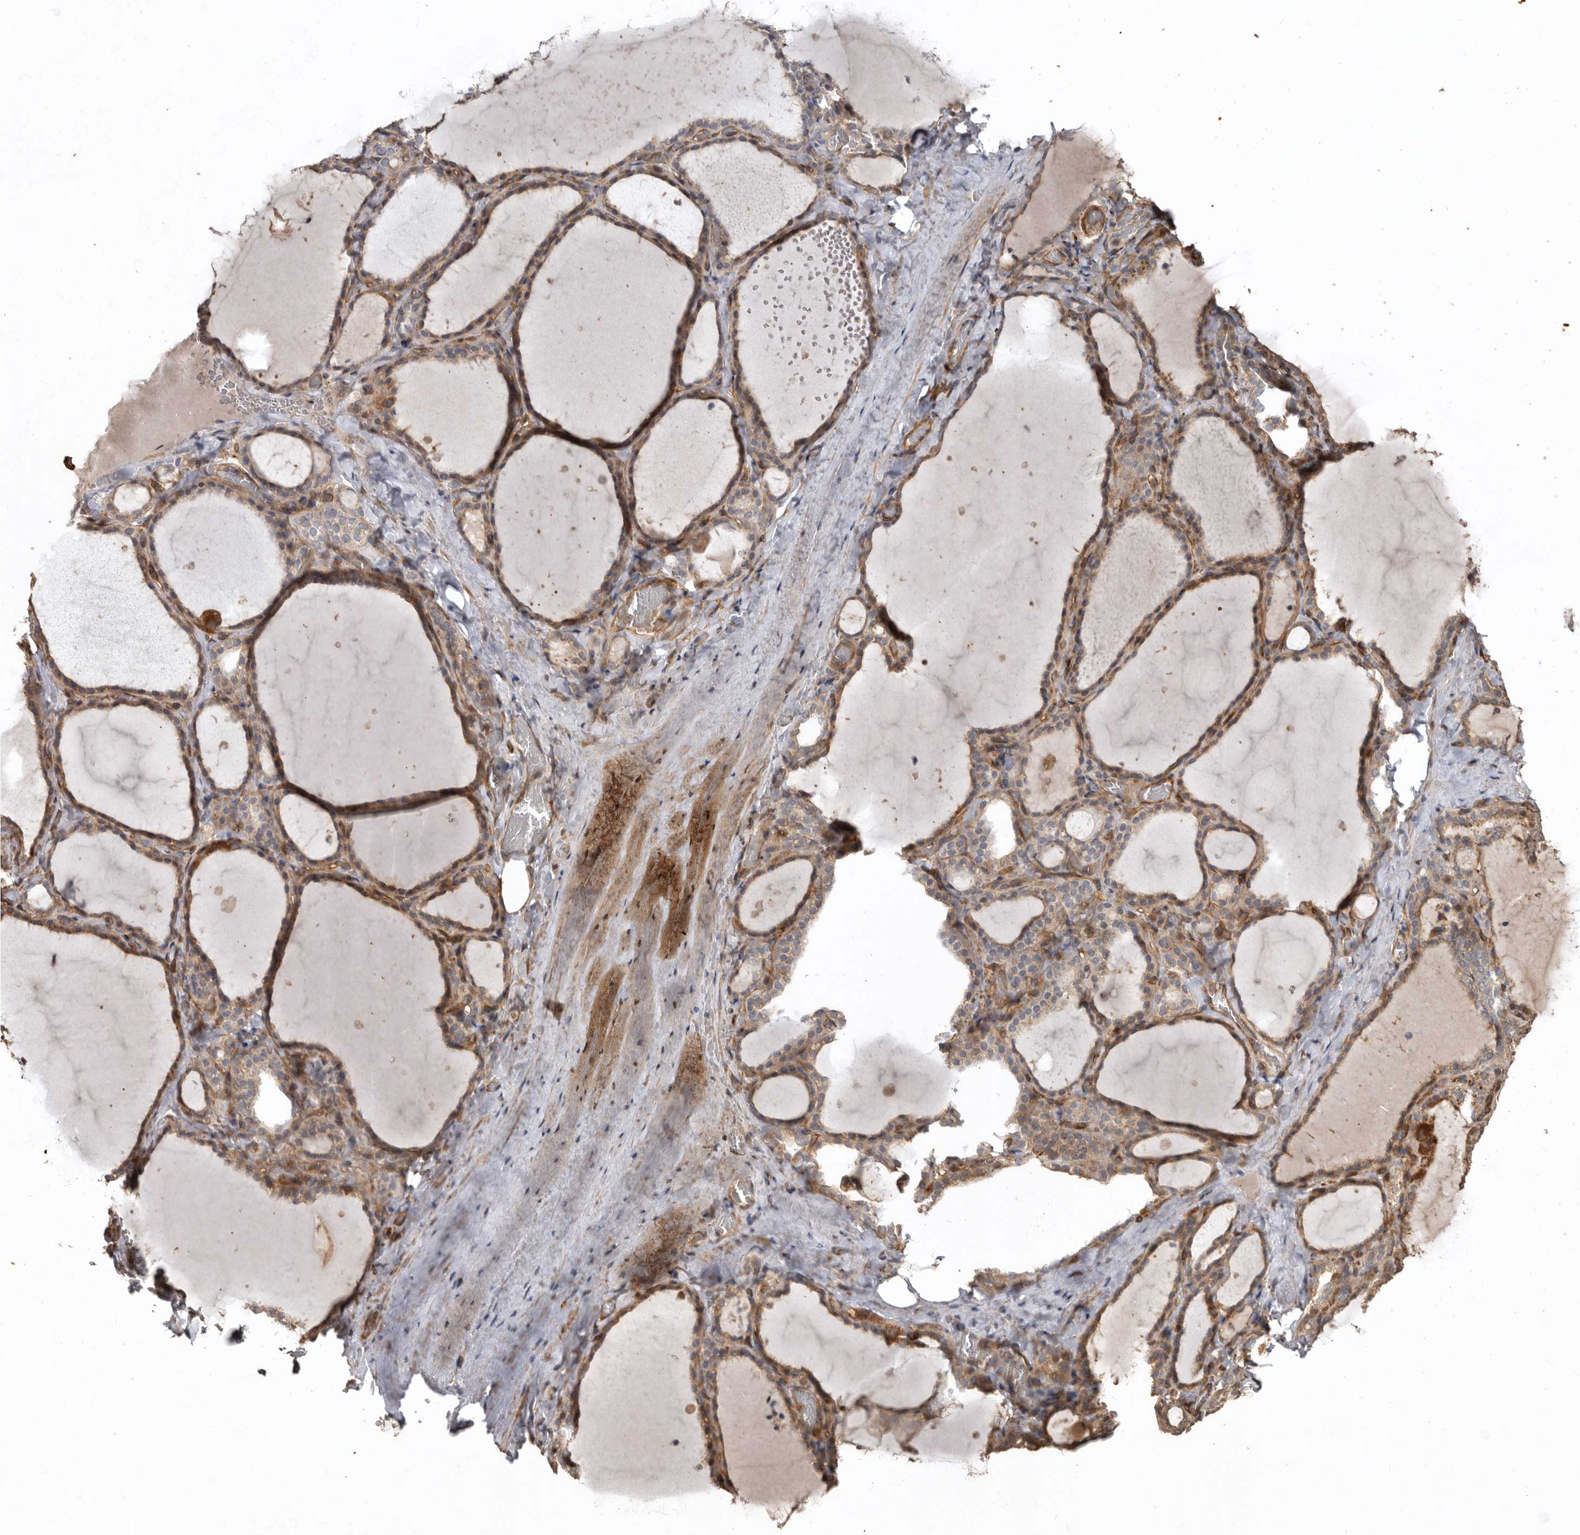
{"staining": {"intensity": "moderate", "quantity": ">75%", "location": "cytoplasmic/membranous"}, "tissue": "thyroid gland", "cell_type": "Glandular cells", "image_type": "normal", "snomed": [{"axis": "morphology", "description": "Normal tissue, NOS"}, {"axis": "topography", "description": "Thyroid gland"}], "caption": "Thyroid gland was stained to show a protein in brown. There is medium levels of moderate cytoplasmic/membranous staining in approximately >75% of glandular cells.", "gene": "EXOC3L1", "patient": {"sex": "female", "age": 22}}